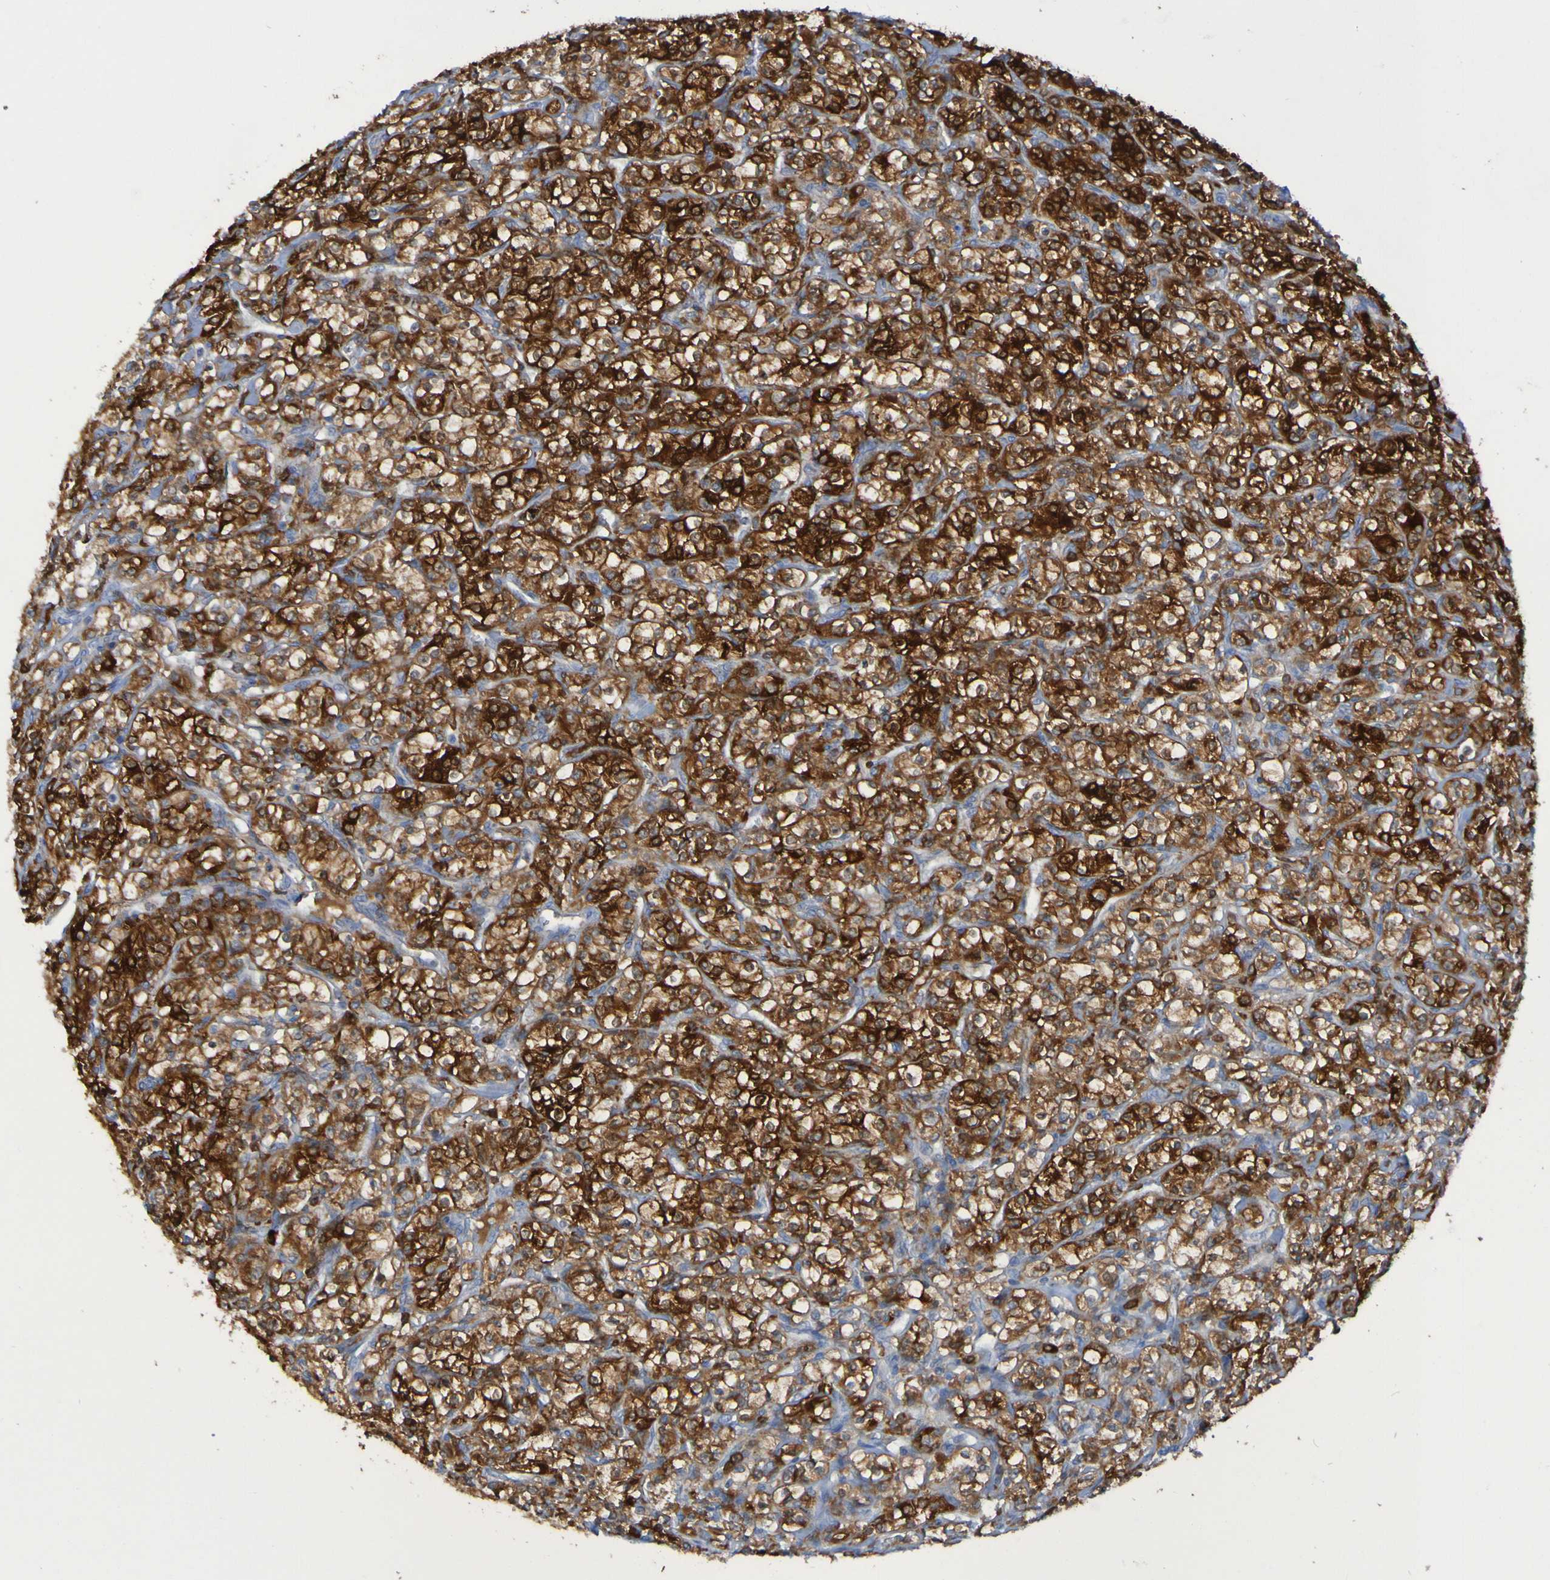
{"staining": {"intensity": "strong", "quantity": ">75%", "location": "cytoplasmic/membranous"}, "tissue": "renal cancer", "cell_type": "Tumor cells", "image_type": "cancer", "snomed": [{"axis": "morphology", "description": "Adenocarcinoma, NOS"}, {"axis": "topography", "description": "Kidney"}], "caption": "An IHC histopathology image of neoplastic tissue is shown. Protein staining in brown shows strong cytoplasmic/membranous positivity in adenocarcinoma (renal) within tumor cells. (IHC, brightfield microscopy, high magnification).", "gene": "MPPE1", "patient": {"sex": "male", "age": 77}}